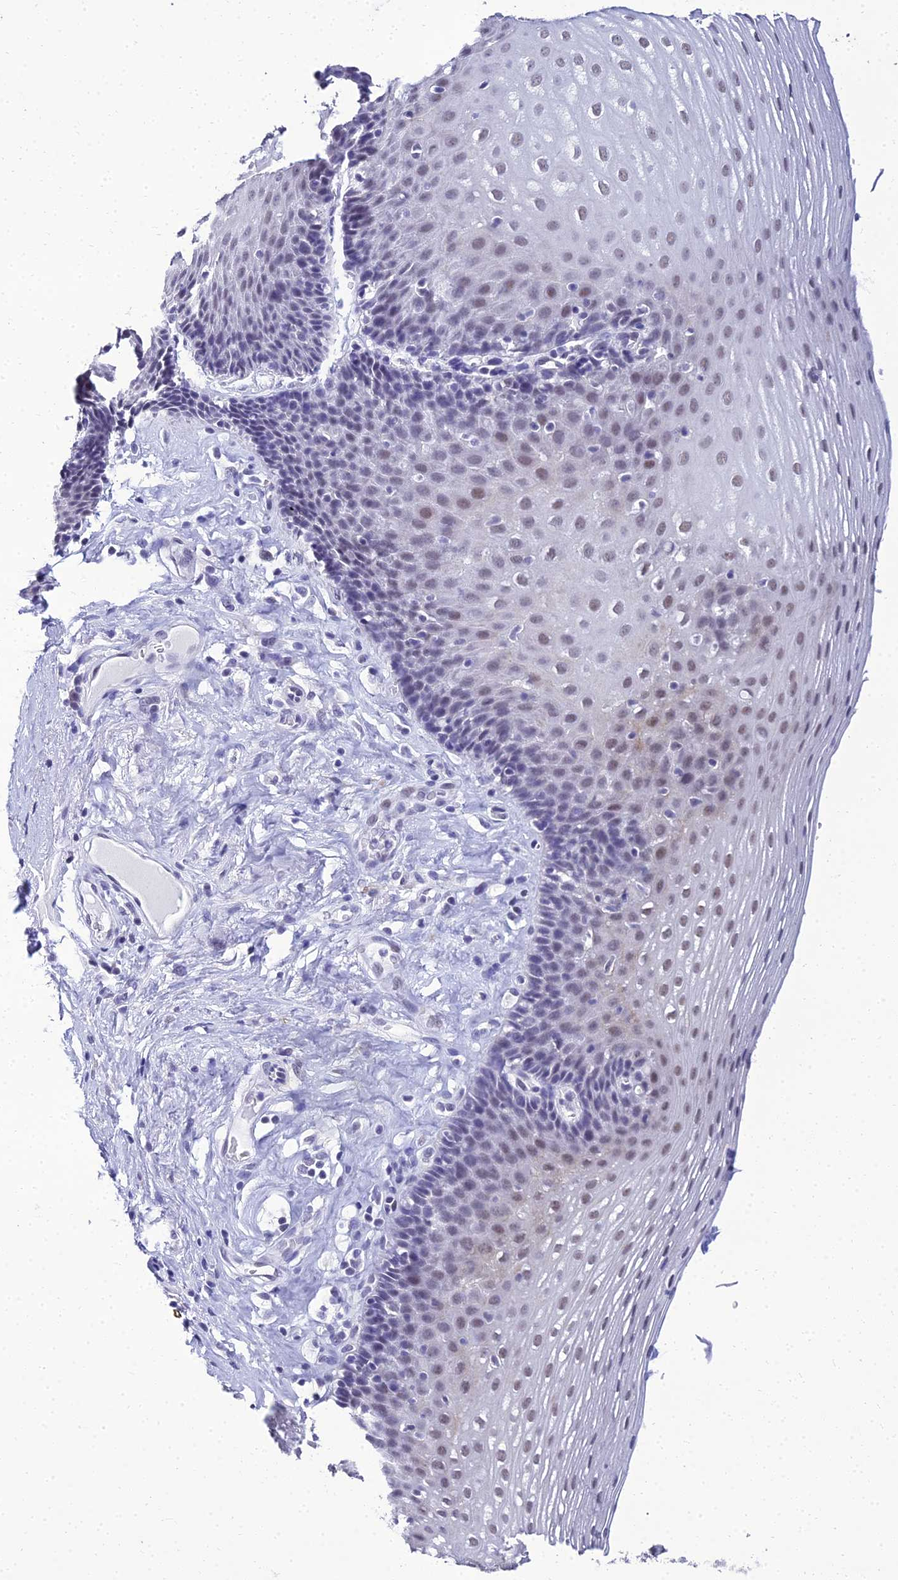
{"staining": {"intensity": "weak", "quantity": "<25%", "location": "nuclear"}, "tissue": "esophagus", "cell_type": "Squamous epithelial cells", "image_type": "normal", "snomed": [{"axis": "morphology", "description": "Normal tissue, NOS"}, {"axis": "topography", "description": "Esophagus"}], "caption": "Squamous epithelial cells are negative for brown protein staining in unremarkable esophagus. The staining was performed using DAB to visualize the protein expression in brown, while the nuclei were stained in blue with hematoxylin (Magnification: 20x).", "gene": "PPP4R2", "patient": {"sex": "female", "age": 66}}